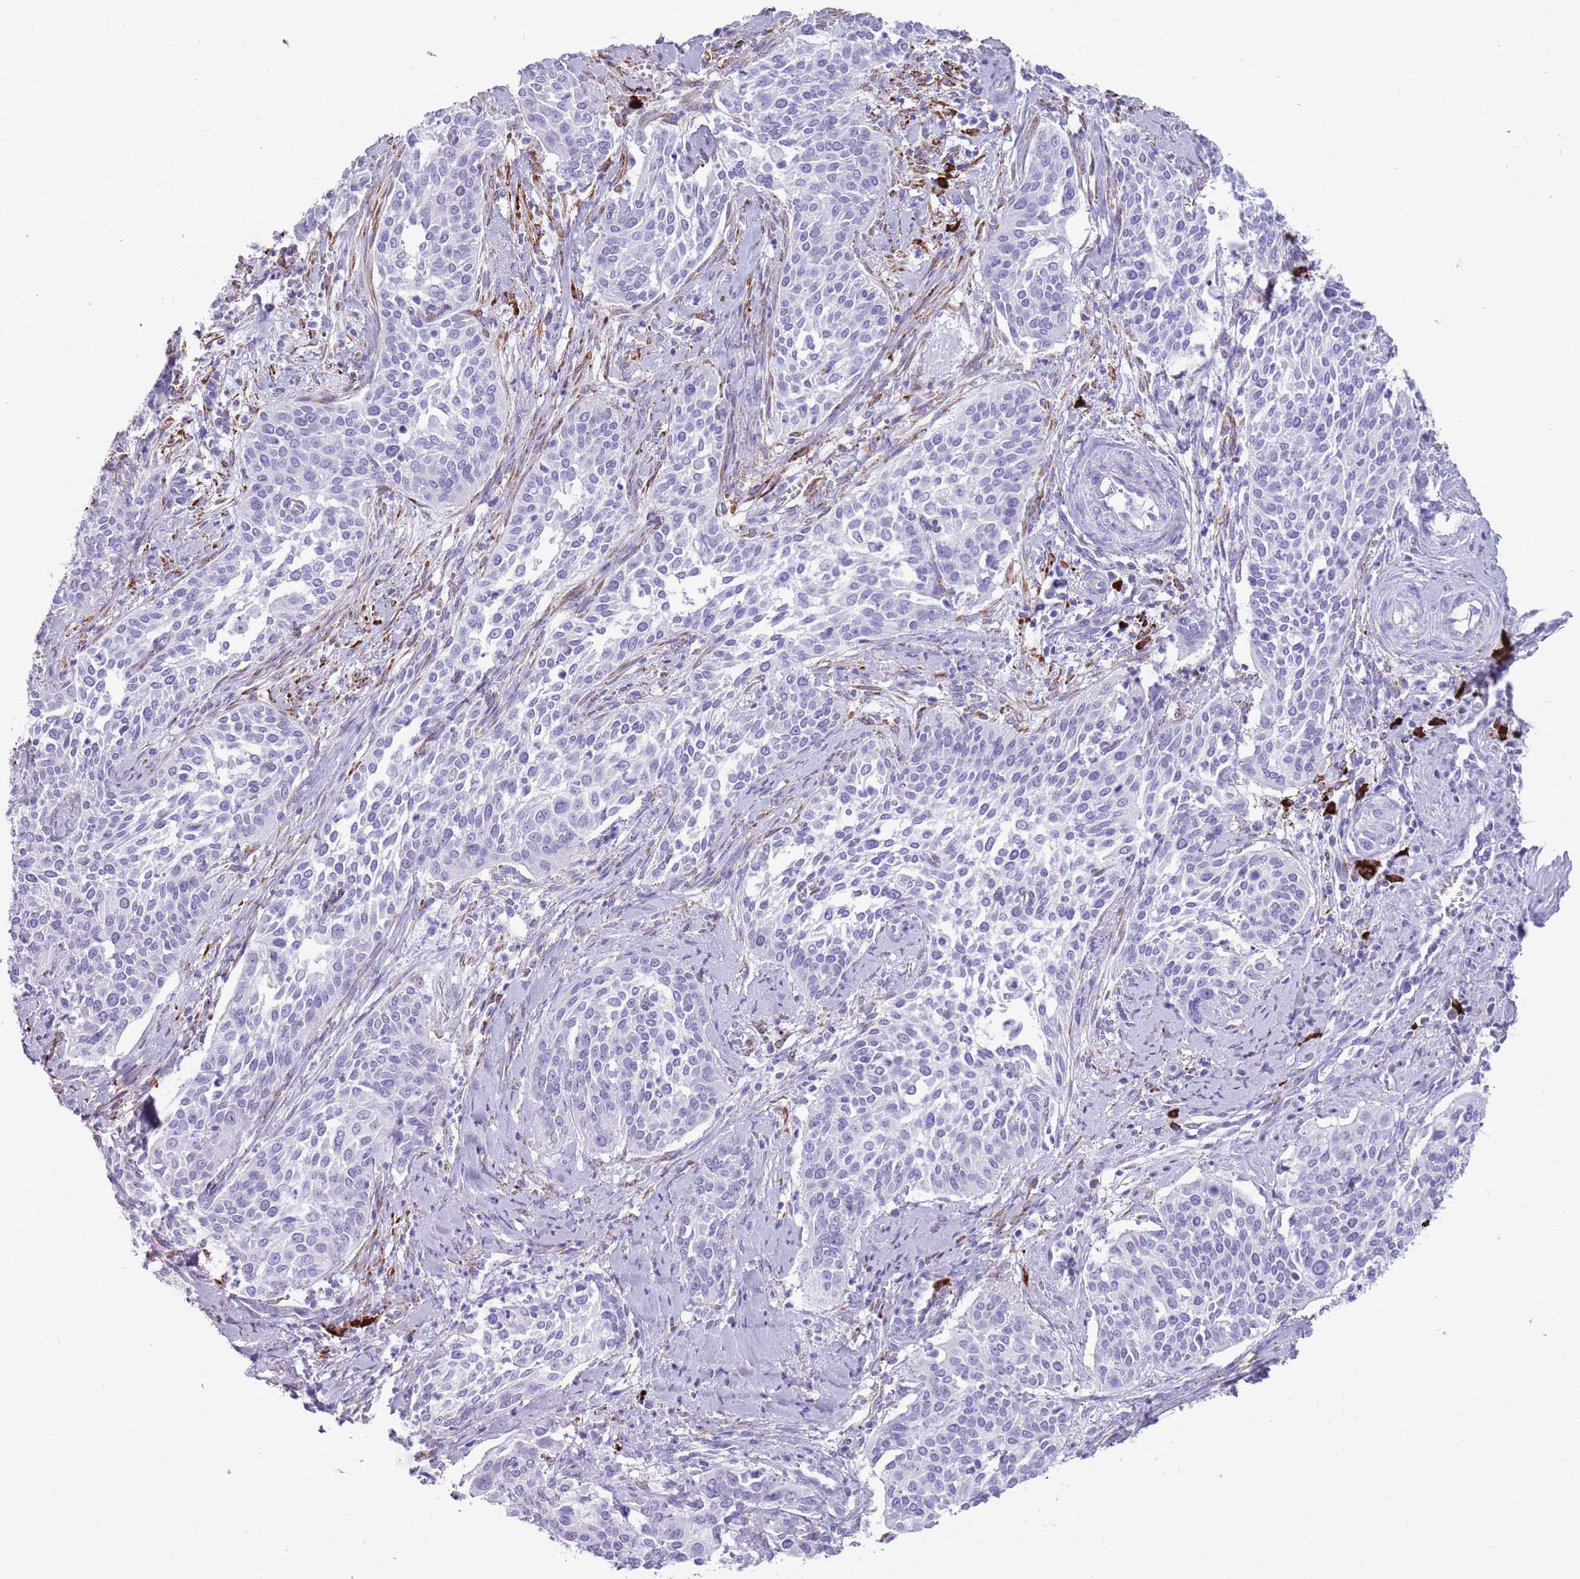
{"staining": {"intensity": "negative", "quantity": "none", "location": "none"}, "tissue": "cervical cancer", "cell_type": "Tumor cells", "image_type": "cancer", "snomed": [{"axis": "morphology", "description": "Squamous cell carcinoma, NOS"}, {"axis": "topography", "description": "Cervix"}], "caption": "Photomicrograph shows no protein expression in tumor cells of cervical squamous cell carcinoma tissue.", "gene": "LY6G5B", "patient": {"sex": "female", "age": 44}}